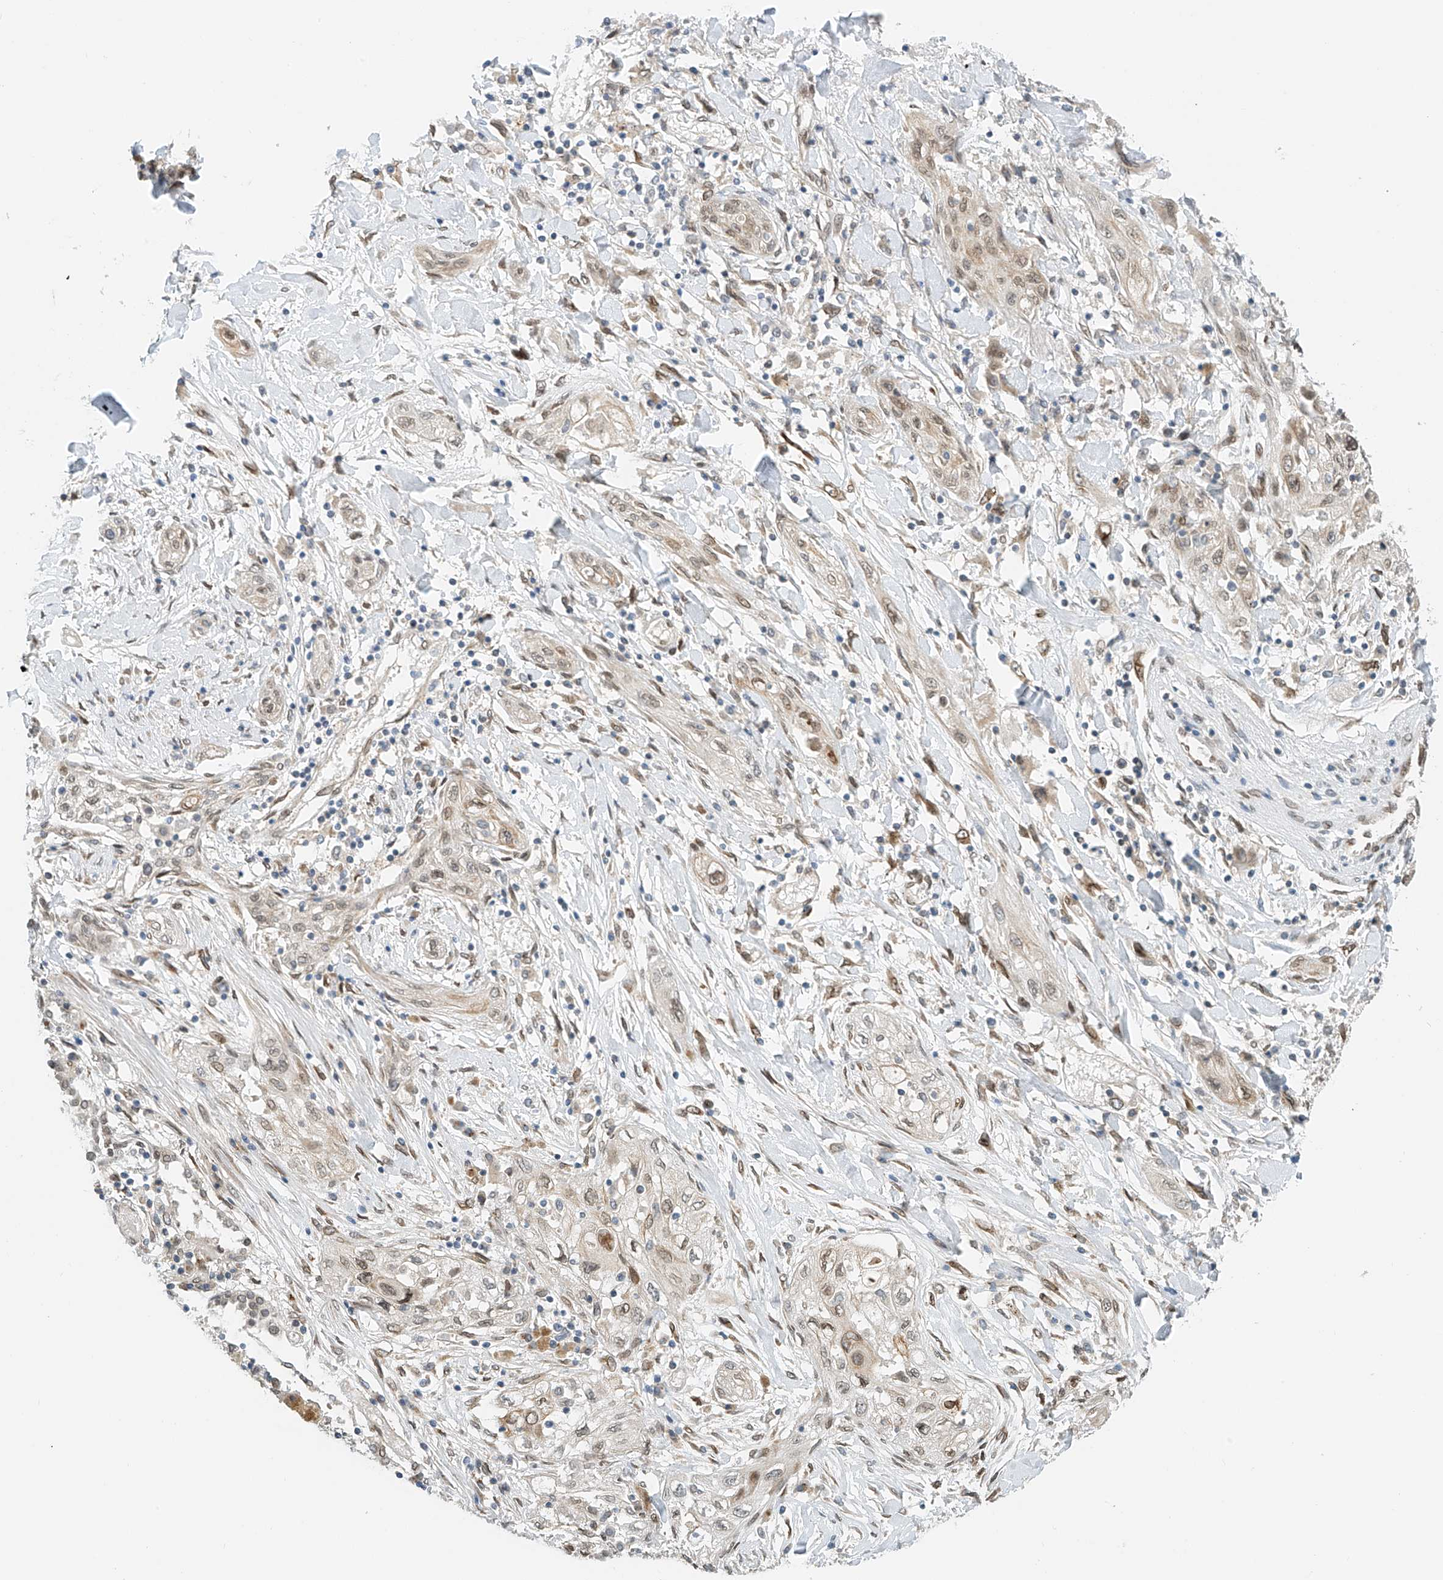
{"staining": {"intensity": "weak", "quantity": "<25%", "location": "nuclear"}, "tissue": "lung cancer", "cell_type": "Tumor cells", "image_type": "cancer", "snomed": [{"axis": "morphology", "description": "Squamous cell carcinoma, NOS"}, {"axis": "topography", "description": "Lung"}], "caption": "High power microscopy histopathology image of an IHC image of squamous cell carcinoma (lung), revealing no significant staining in tumor cells. (DAB immunohistochemistry (IHC) visualized using brightfield microscopy, high magnification).", "gene": "STARD9", "patient": {"sex": "female", "age": 47}}